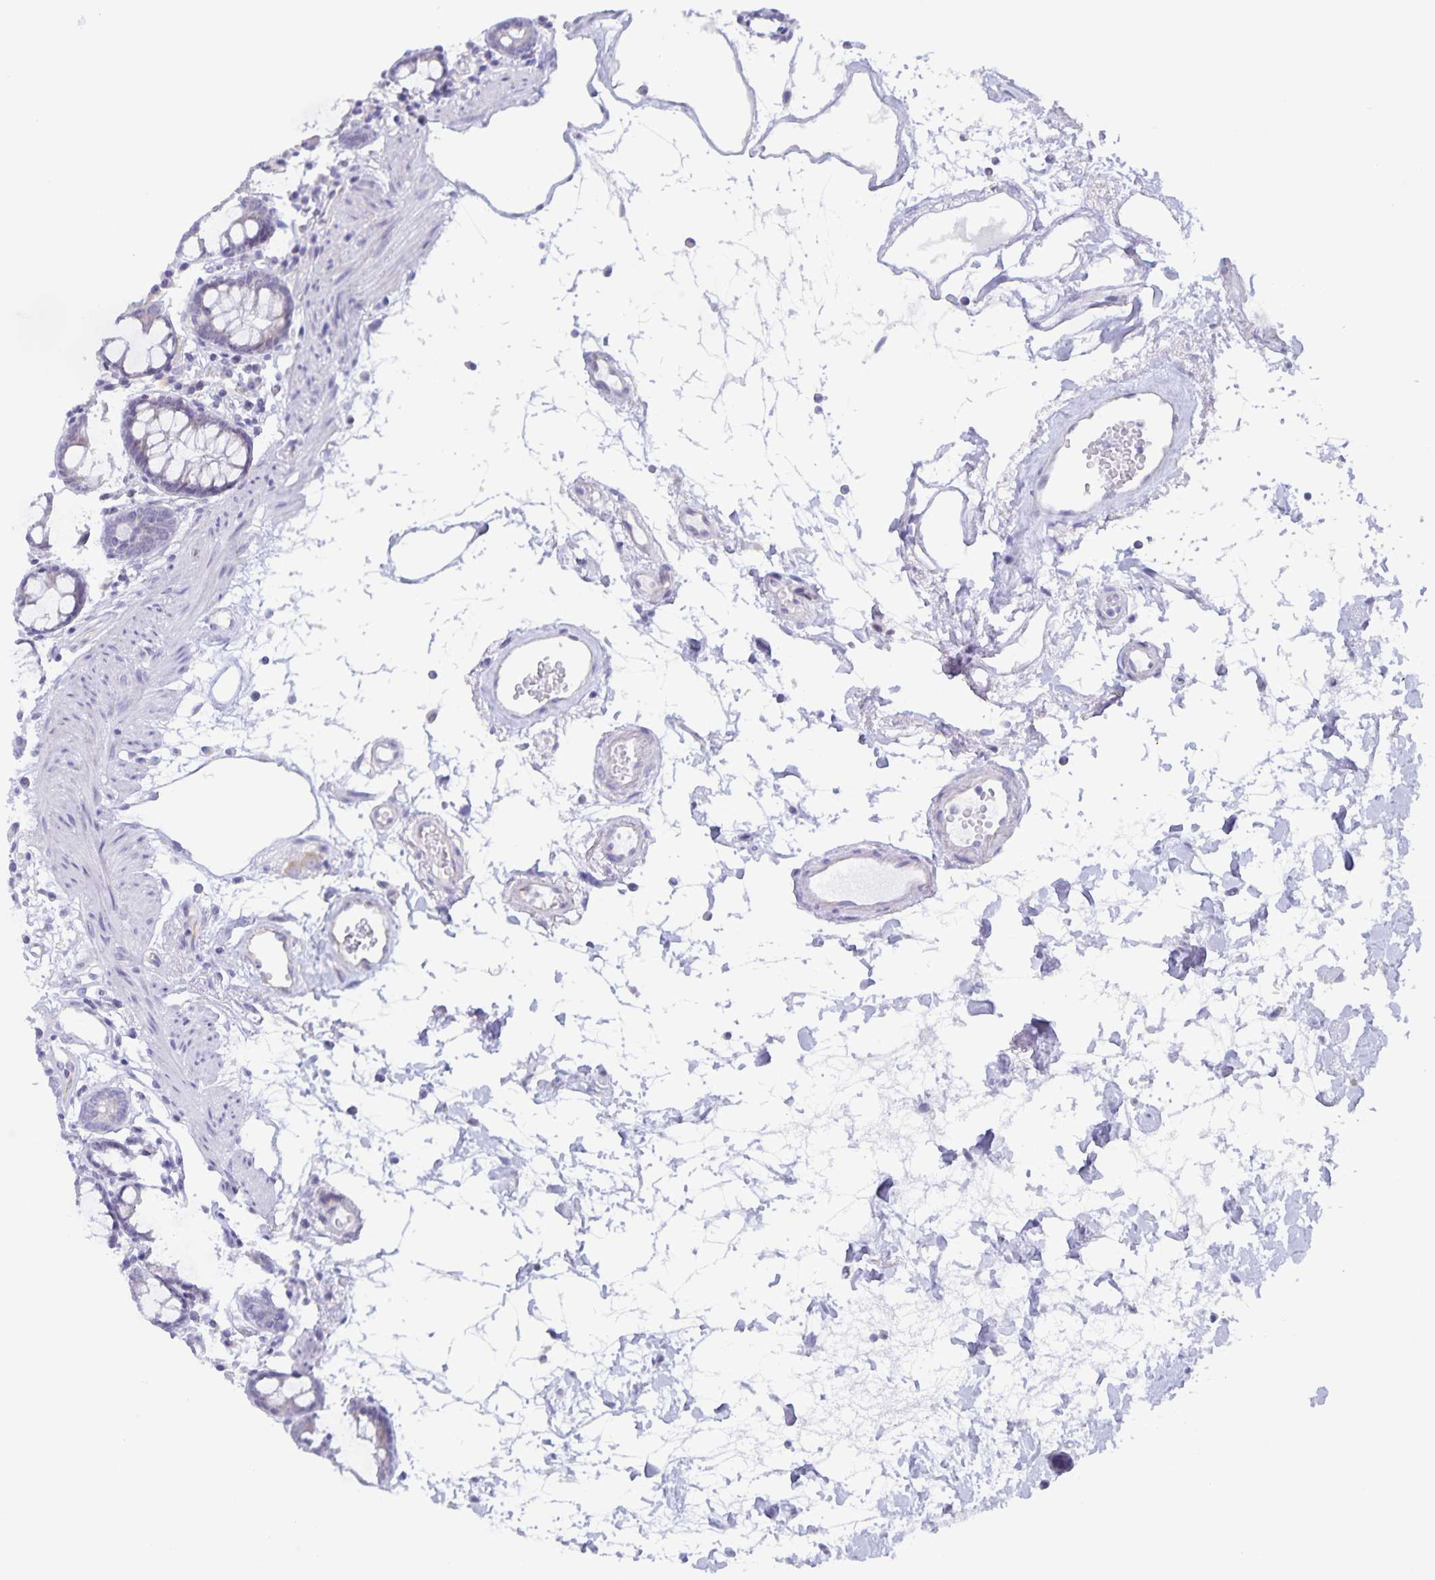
{"staining": {"intensity": "negative", "quantity": "none", "location": "none"}, "tissue": "colon", "cell_type": "Endothelial cells", "image_type": "normal", "snomed": [{"axis": "morphology", "description": "Normal tissue, NOS"}, {"axis": "topography", "description": "Colon"}], "caption": "DAB immunohistochemical staining of normal human colon reveals no significant expression in endothelial cells. The staining is performed using DAB brown chromogen with nuclei counter-stained in using hematoxylin.", "gene": "AQP4", "patient": {"sex": "female", "age": 84}}